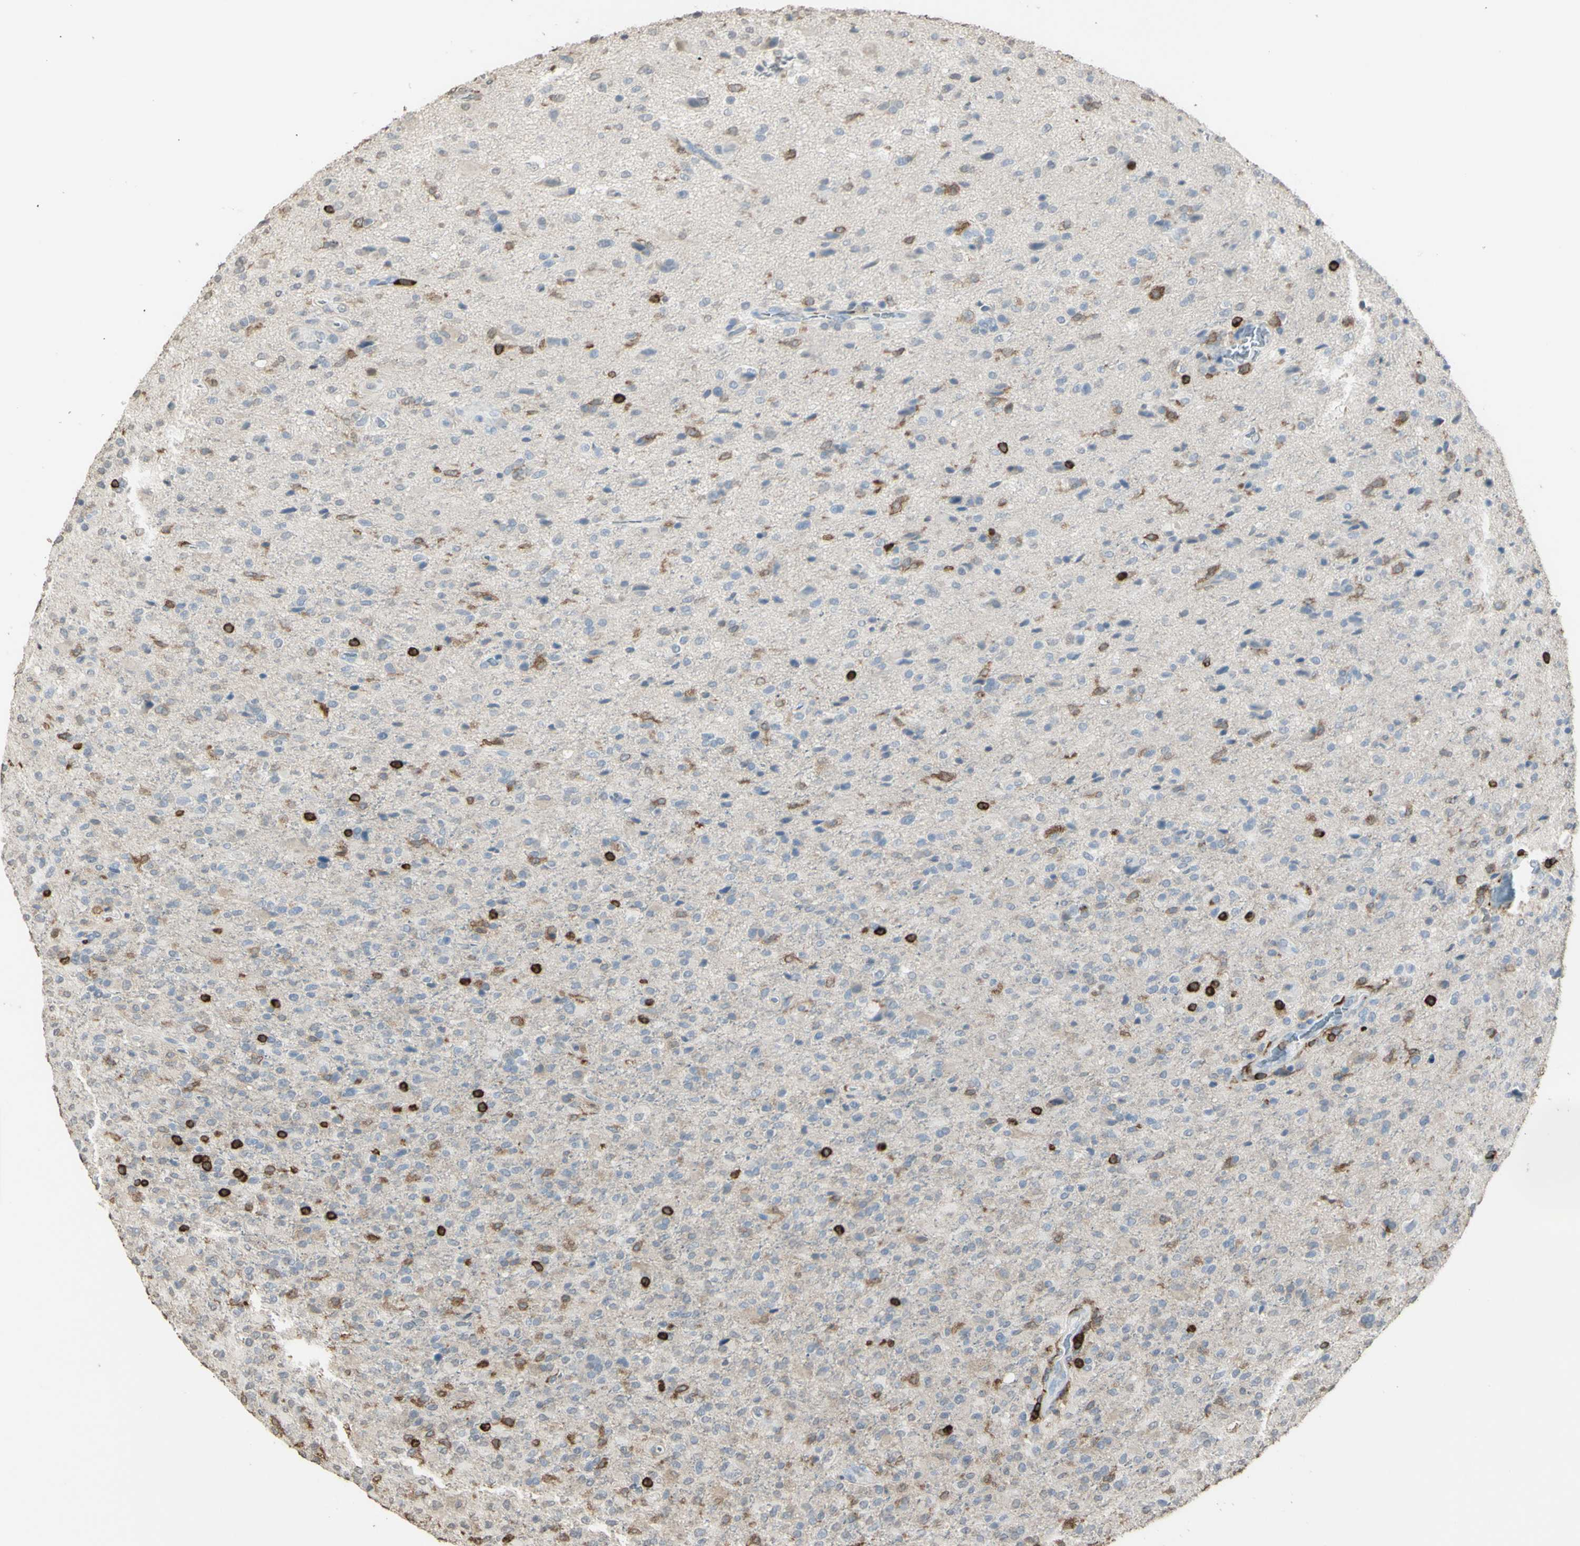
{"staining": {"intensity": "strong", "quantity": "<25%", "location": "cytoplasmic/membranous"}, "tissue": "glioma", "cell_type": "Tumor cells", "image_type": "cancer", "snomed": [{"axis": "morphology", "description": "Glioma, malignant, High grade"}, {"axis": "topography", "description": "Brain"}], "caption": "Strong cytoplasmic/membranous expression for a protein is present in about <25% of tumor cells of glioma using immunohistochemistry (IHC).", "gene": "PSTPIP1", "patient": {"sex": "male", "age": 71}}